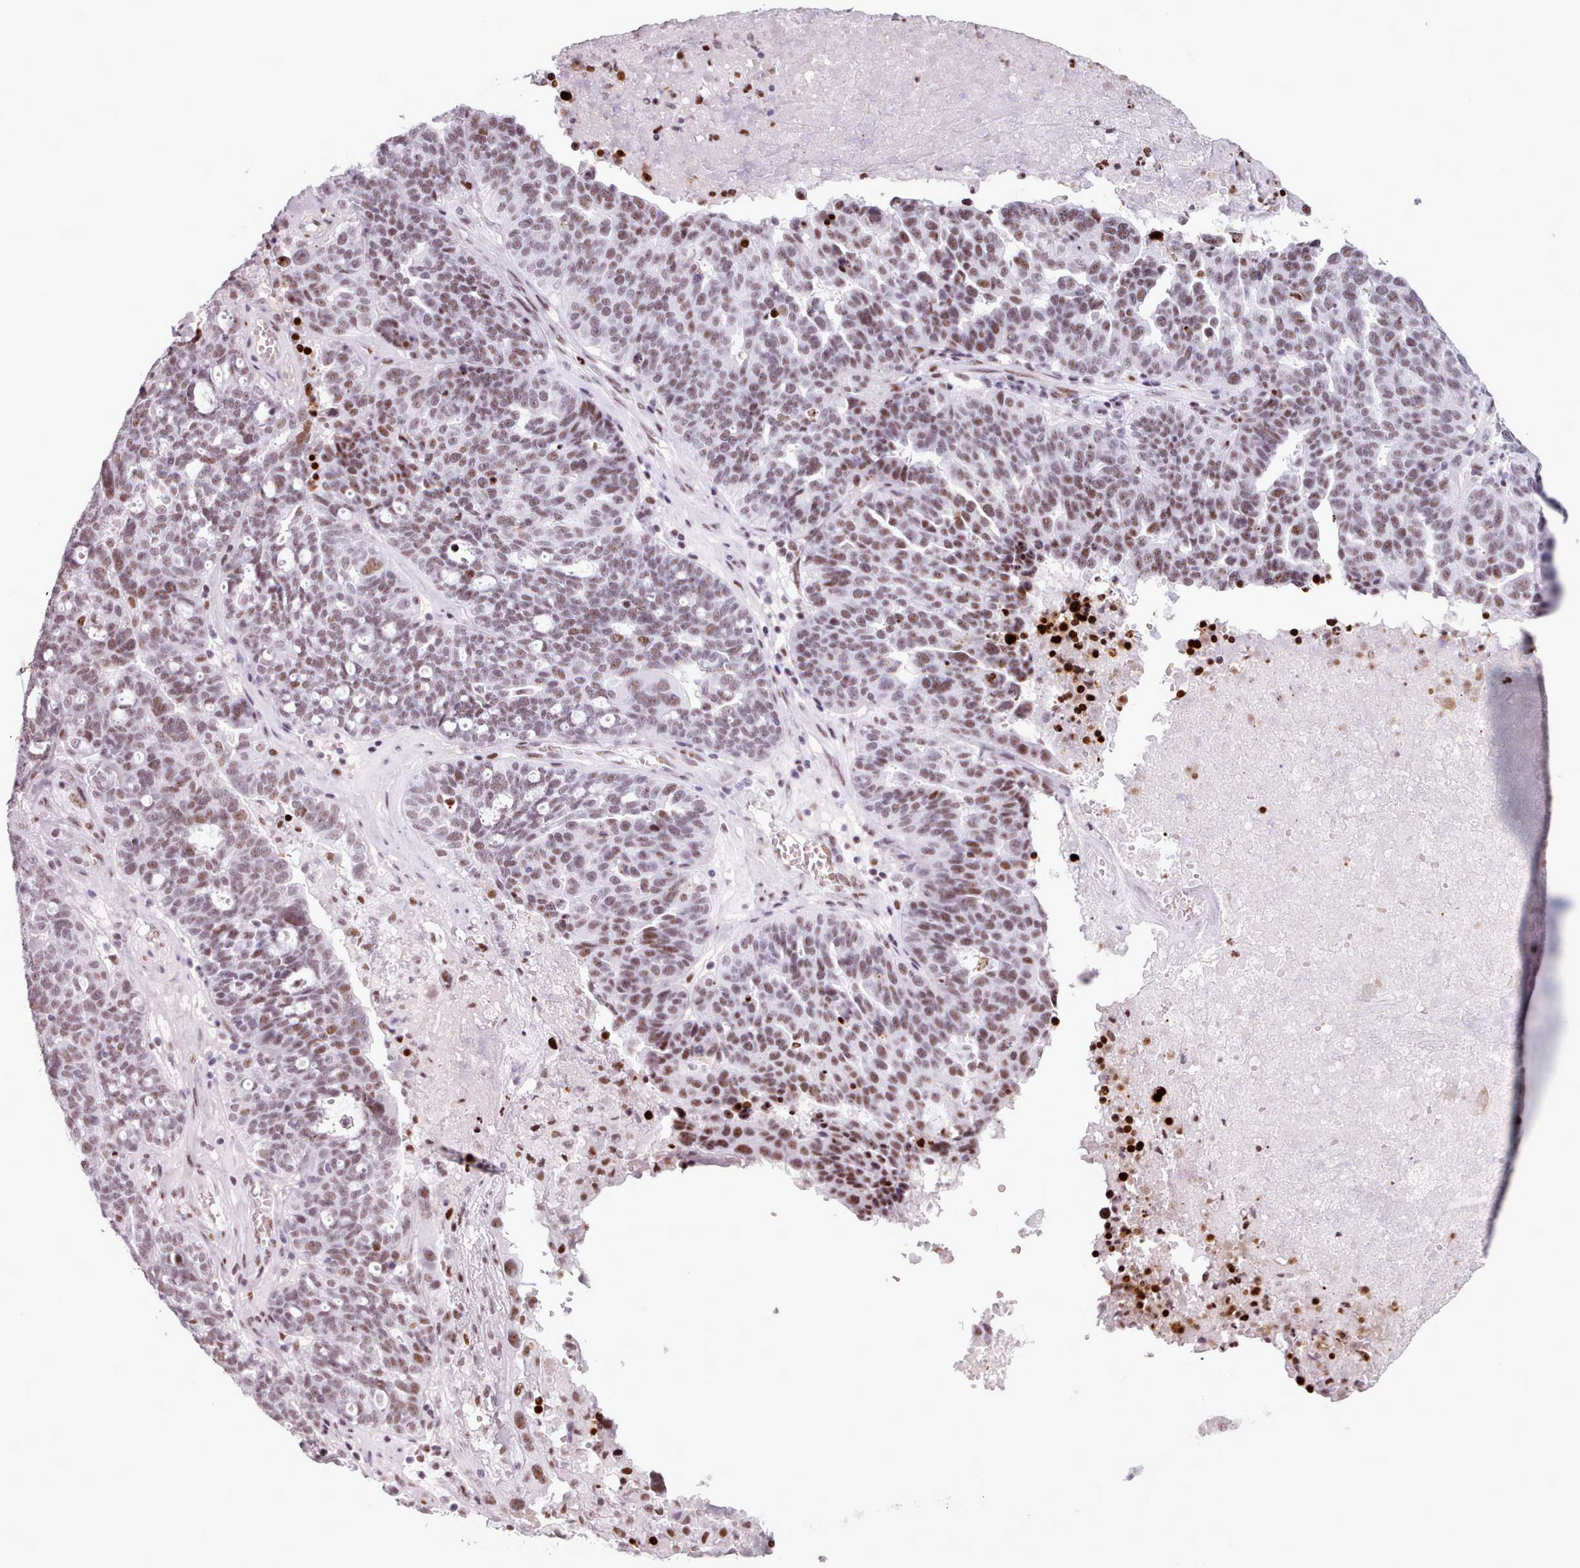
{"staining": {"intensity": "moderate", "quantity": ">75%", "location": "nuclear"}, "tissue": "ovarian cancer", "cell_type": "Tumor cells", "image_type": "cancer", "snomed": [{"axis": "morphology", "description": "Cystadenocarcinoma, serous, NOS"}, {"axis": "topography", "description": "Ovary"}], "caption": "Human ovarian cancer (serous cystadenocarcinoma) stained for a protein (brown) reveals moderate nuclear positive positivity in about >75% of tumor cells.", "gene": "SRSF4", "patient": {"sex": "female", "age": 59}}